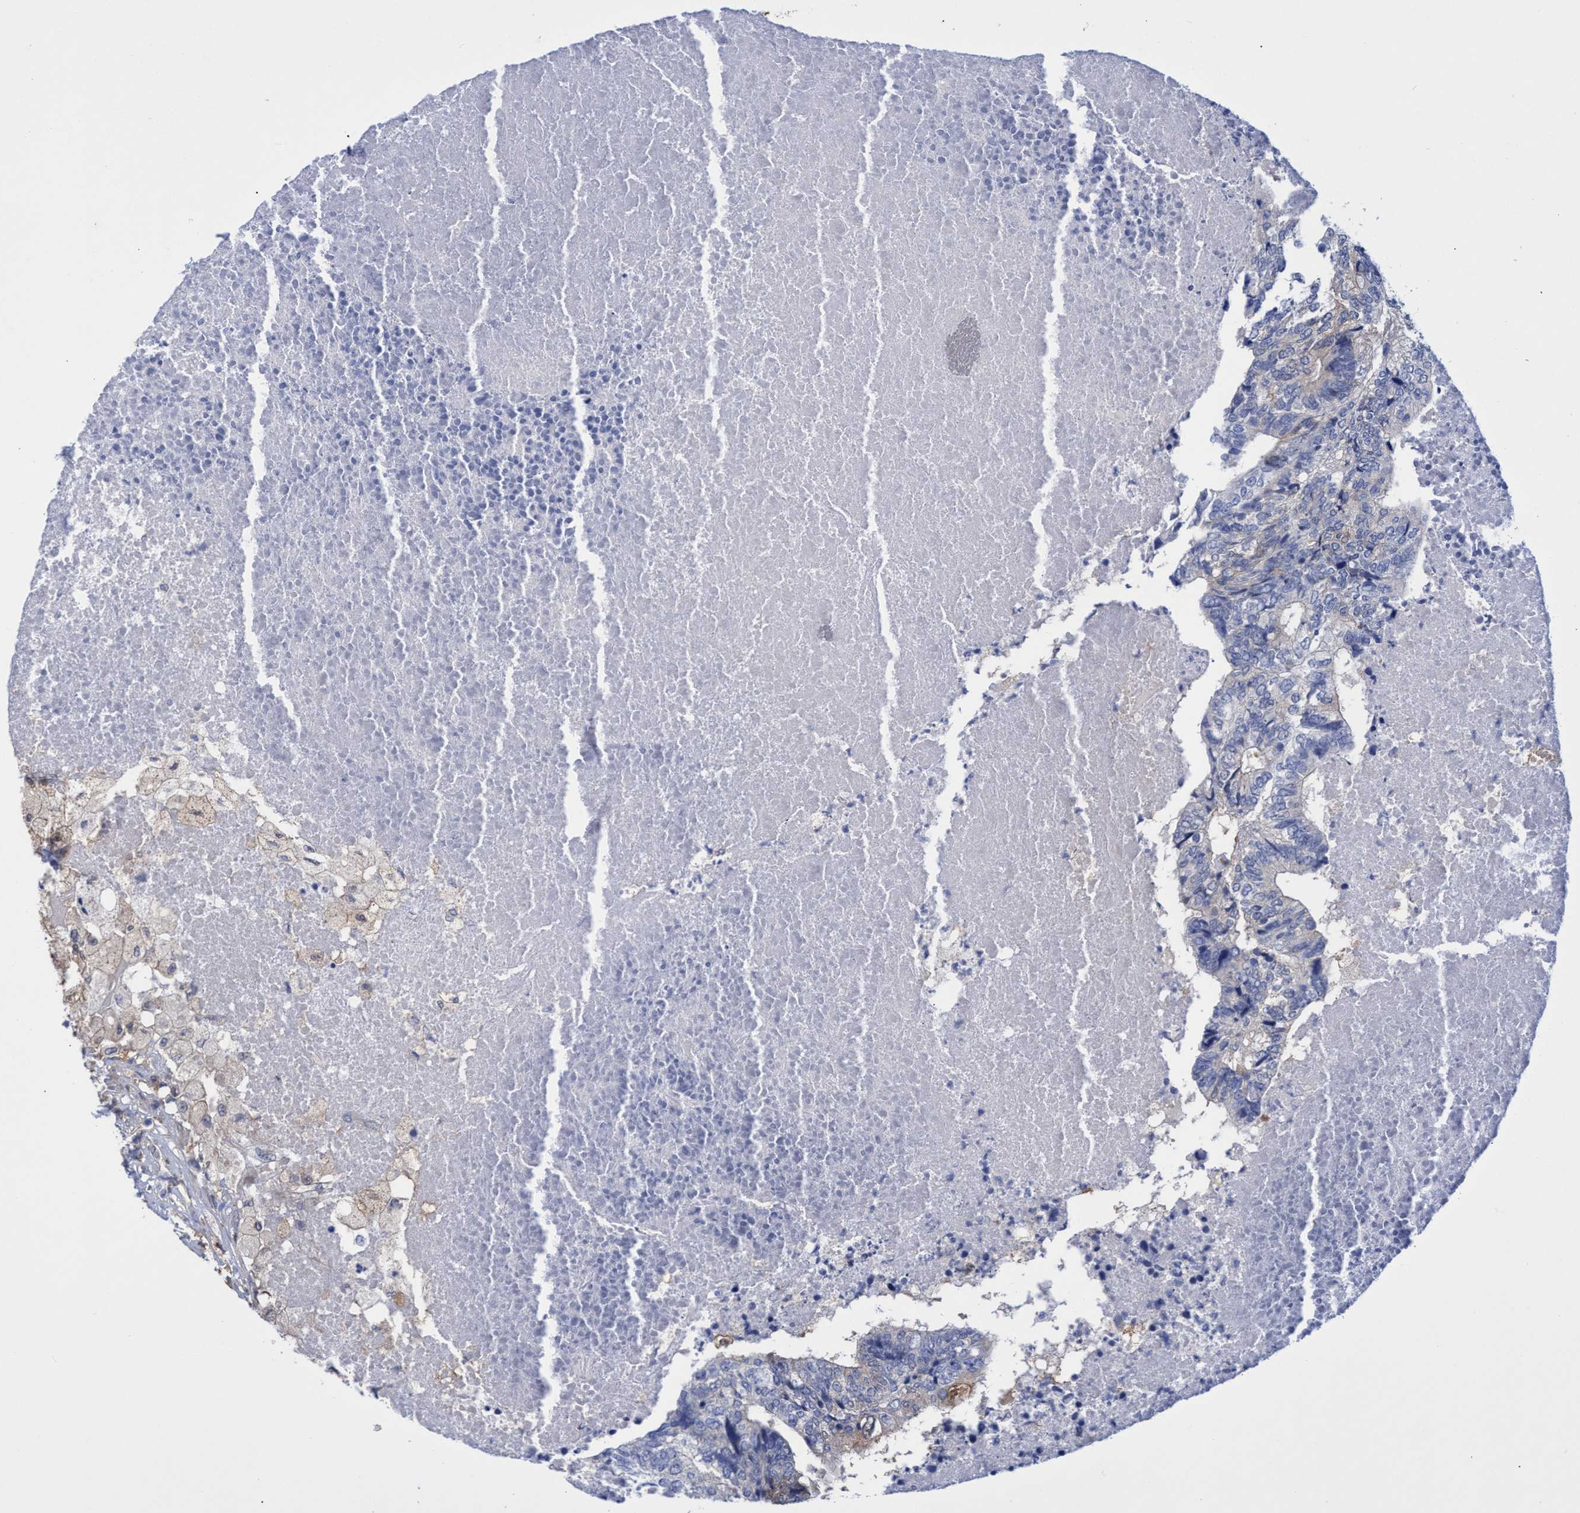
{"staining": {"intensity": "weak", "quantity": "<25%", "location": "cytoplasmic/membranous"}, "tissue": "colorectal cancer", "cell_type": "Tumor cells", "image_type": "cancer", "snomed": [{"axis": "morphology", "description": "Adenocarcinoma, NOS"}, {"axis": "topography", "description": "Colon"}], "caption": "A high-resolution histopathology image shows IHC staining of colorectal cancer, which exhibits no significant expression in tumor cells.", "gene": "PNPO", "patient": {"sex": "female", "age": 67}}